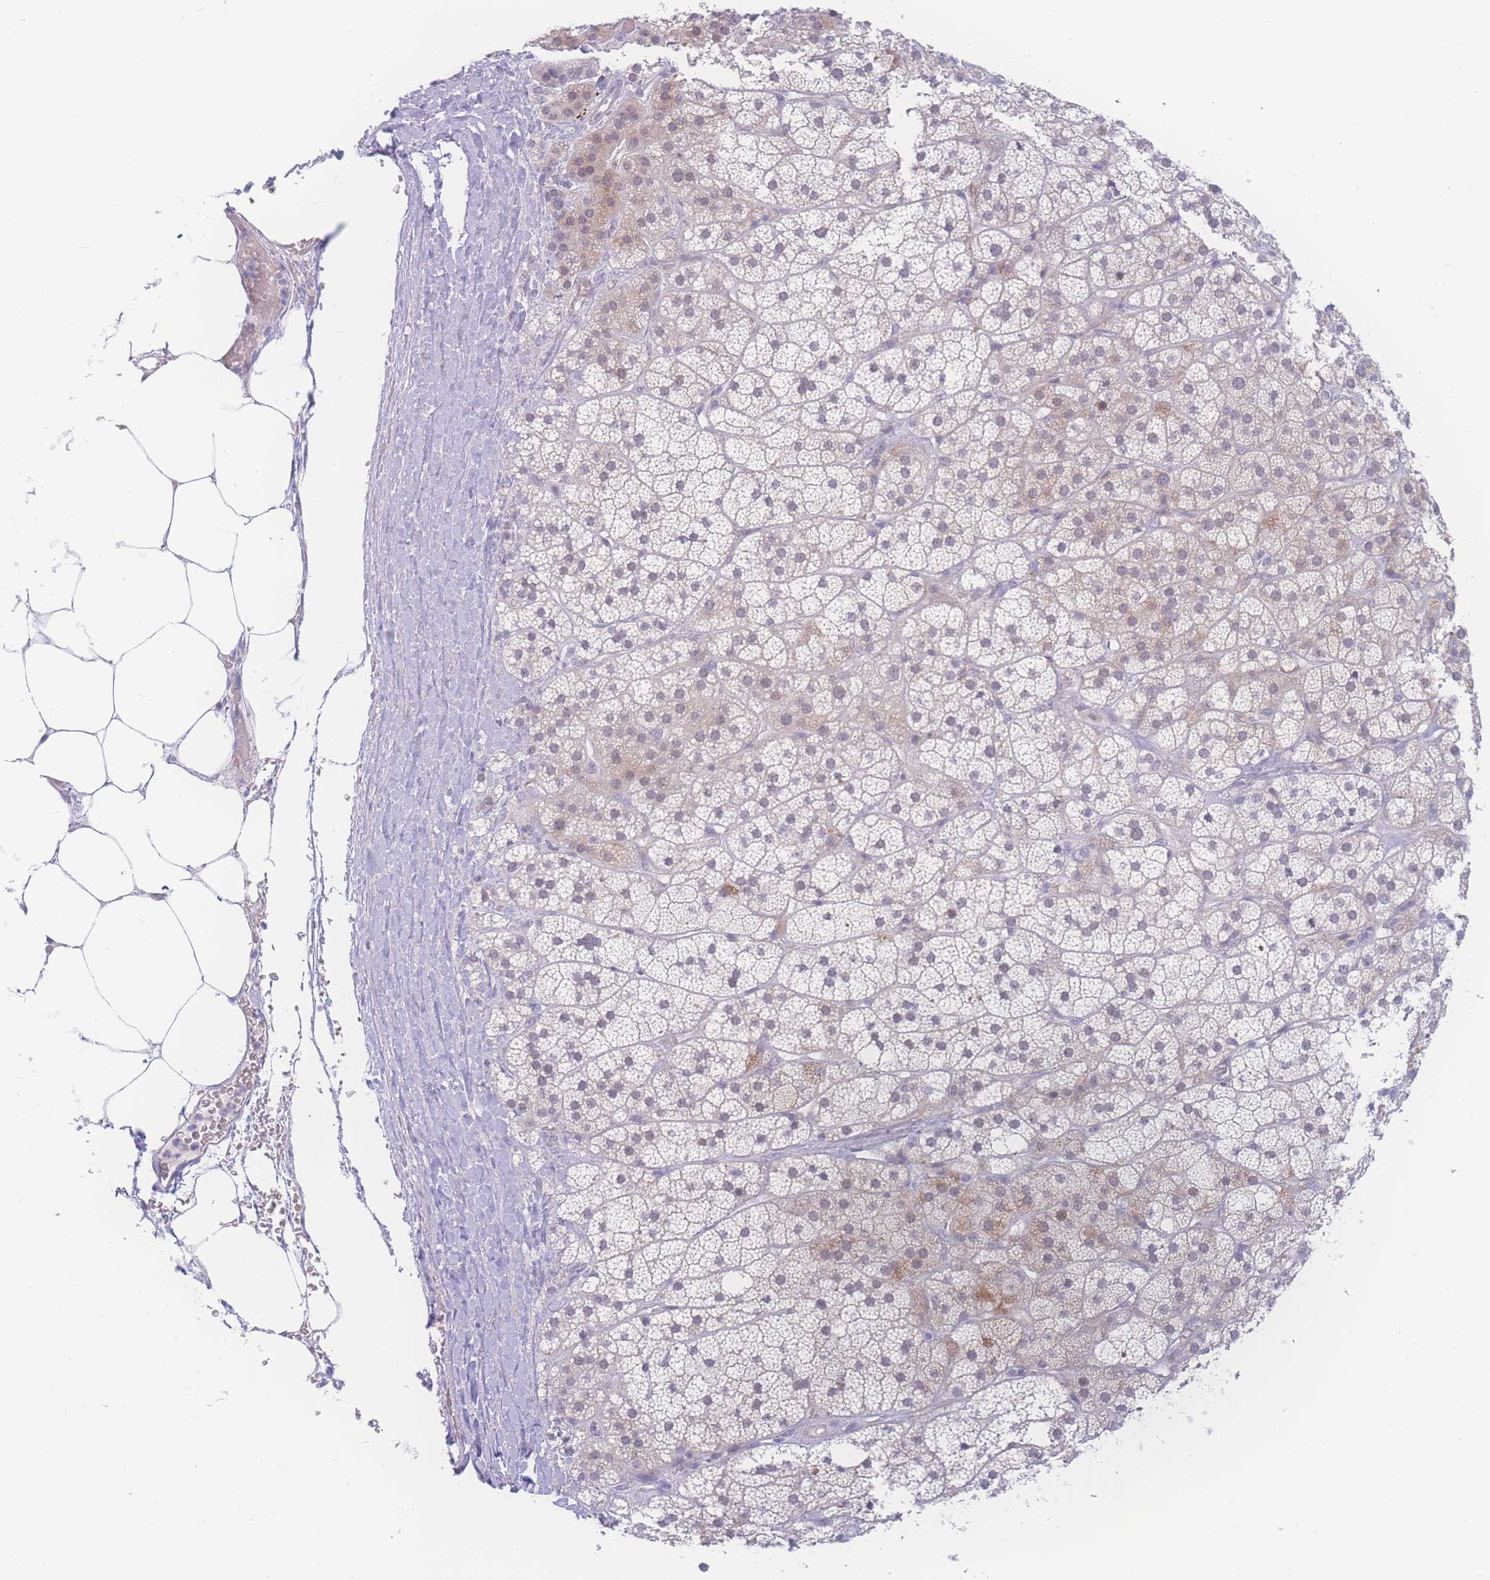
{"staining": {"intensity": "moderate", "quantity": "<25%", "location": "cytoplasmic/membranous"}, "tissue": "adrenal gland", "cell_type": "Glandular cells", "image_type": "normal", "snomed": [{"axis": "morphology", "description": "Normal tissue, NOS"}, {"axis": "topography", "description": "Adrenal gland"}], "caption": "This micrograph exhibits immunohistochemistry staining of benign human adrenal gland, with low moderate cytoplasmic/membranous staining in approximately <25% of glandular cells.", "gene": "PRSS22", "patient": {"sex": "female", "age": 70}}